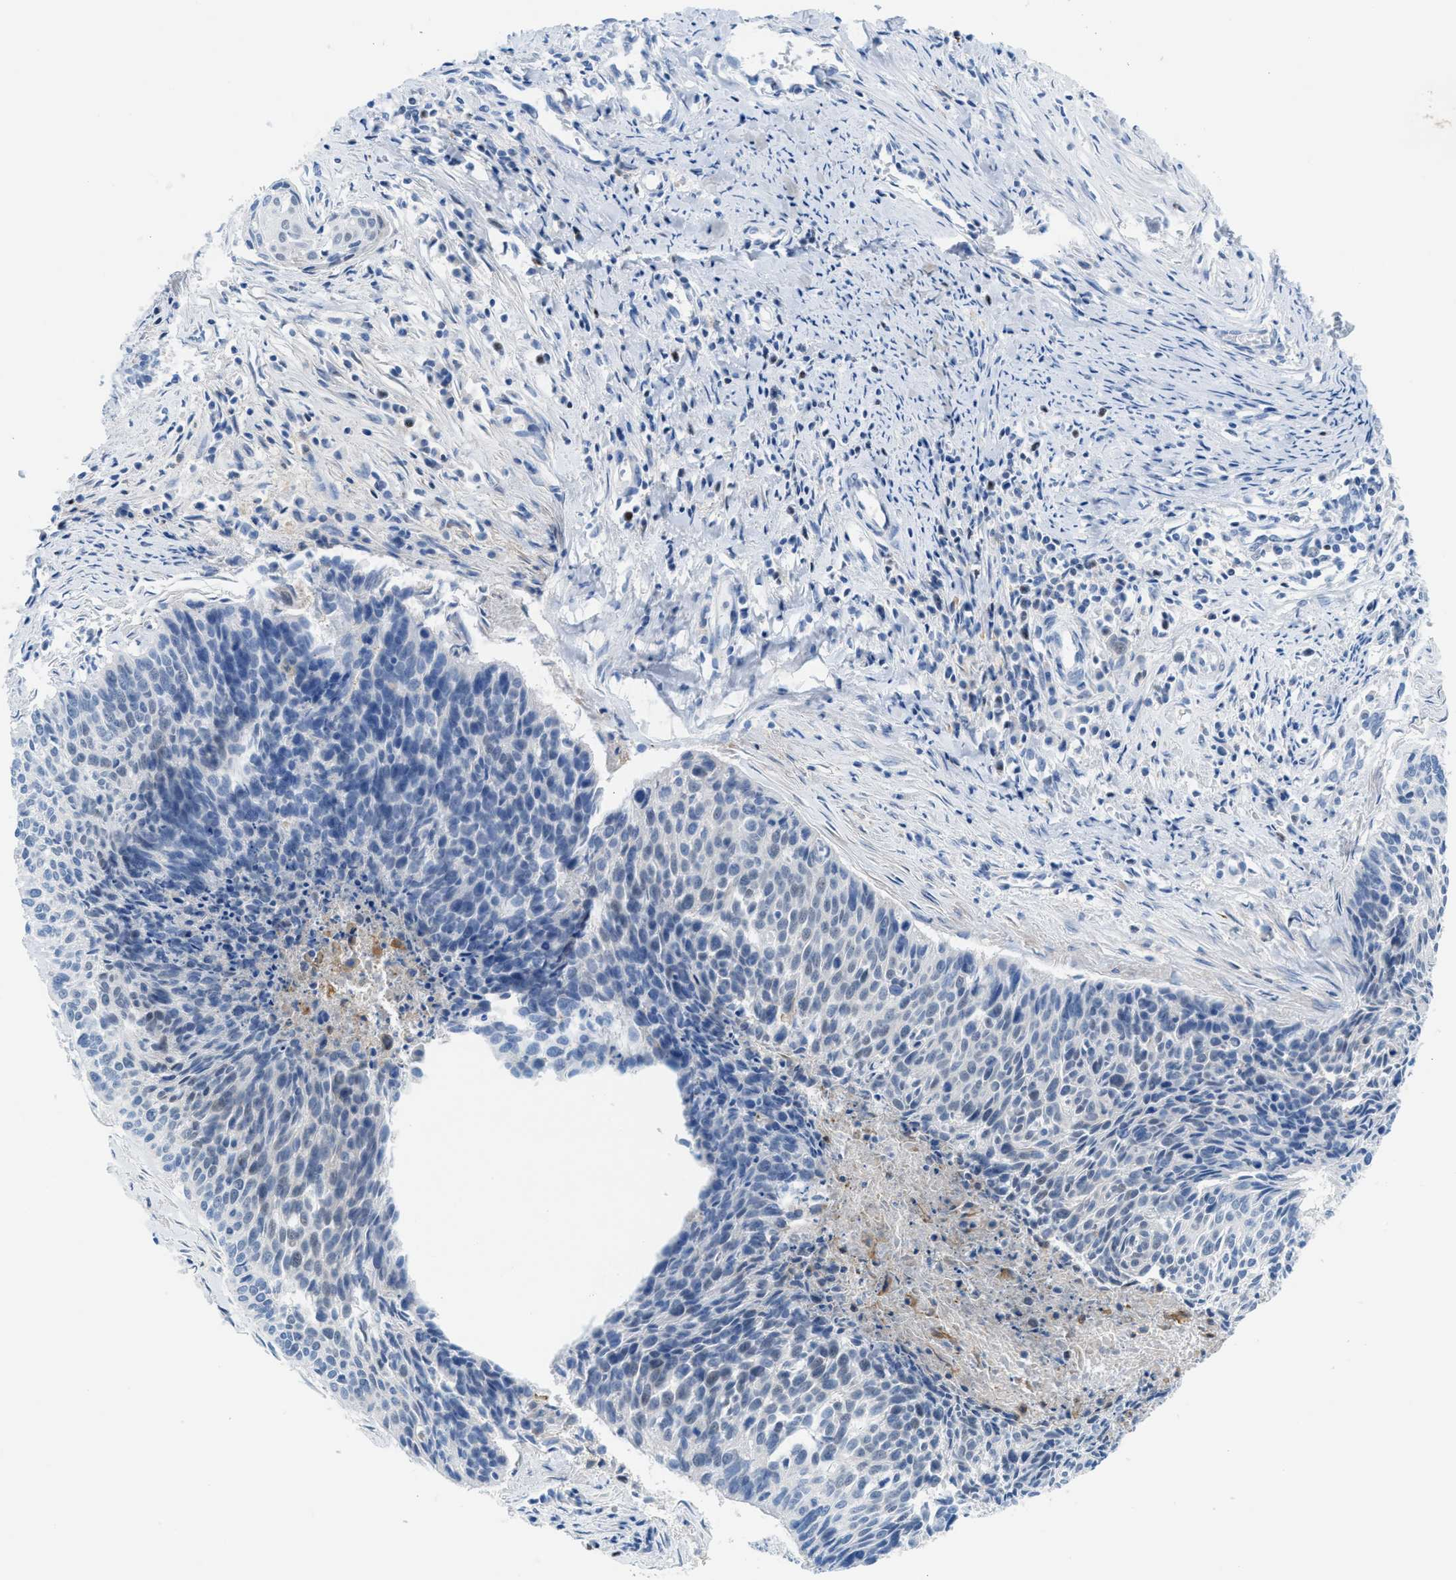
{"staining": {"intensity": "negative", "quantity": "none", "location": "none"}, "tissue": "cervical cancer", "cell_type": "Tumor cells", "image_type": "cancer", "snomed": [{"axis": "morphology", "description": "Squamous cell carcinoma, NOS"}, {"axis": "topography", "description": "Cervix"}], "caption": "The photomicrograph shows no staining of tumor cells in squamous cell carcinoma (cervical). Nuclei are stained in blue.", "gene": "PPM1D", "patient": {"sex": "female", "age": 55}}